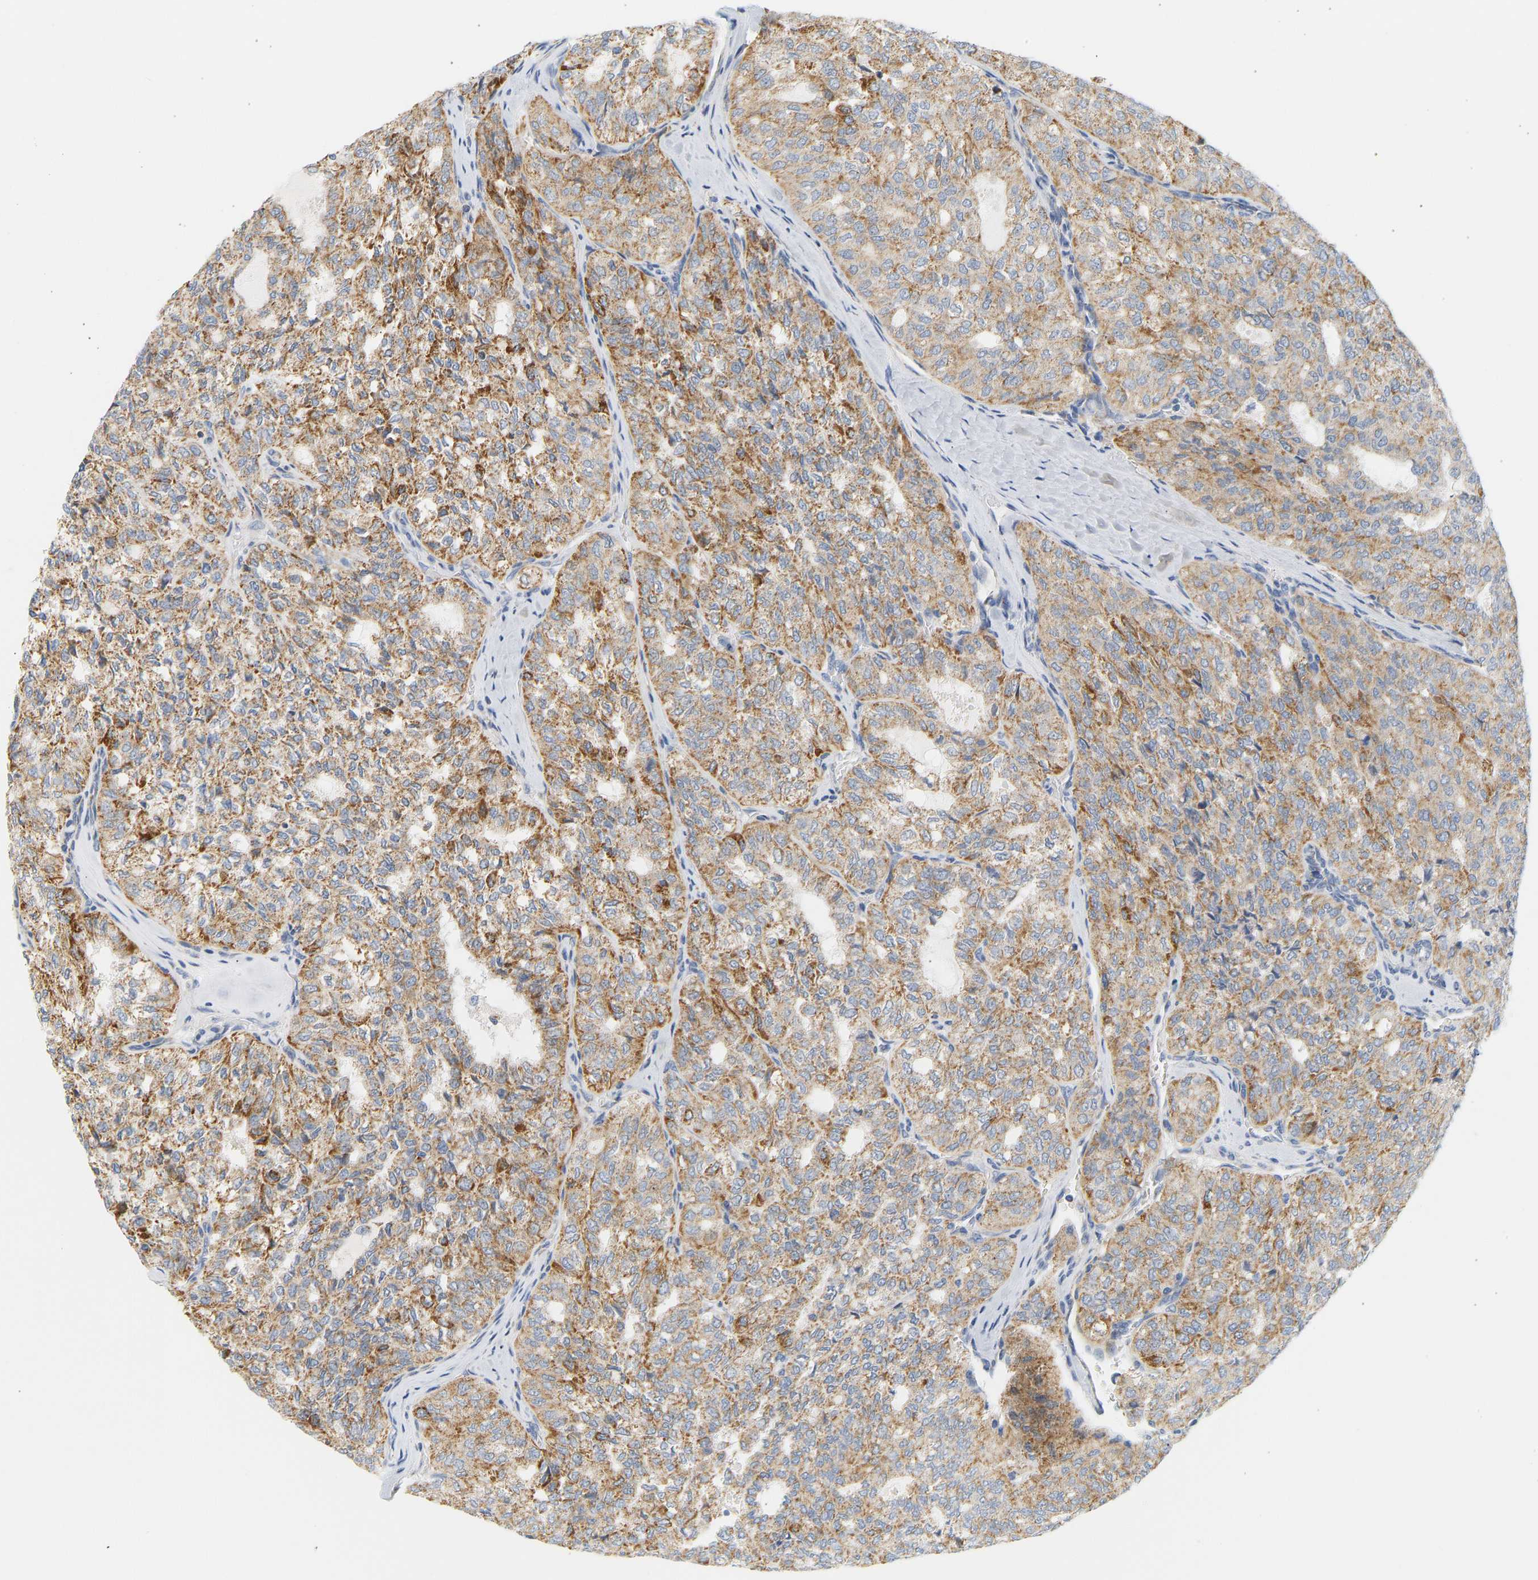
{"staining": {"intensity": "moderate", "quantity": ">75%", "location": "cytoplasmic/membranous"}, "tissue": "thyroid cancer", "cell_type": "Tumor cells", "image_type": "cancer", "snomed": [{"axis": "morphology", "description": "Follicular adenoma carcinoma, NOS"}, {"axis": "topography", "description": "Thyroid gland"}], "caption": "Immunohistochemical staining of thyroid cancer exhibits medium levels of moderate cytoplasmic/membranous expression in about >75% of tumor cells.", "gene": "GRPEL2", "patient": {"sex": "male", "age": 75}}